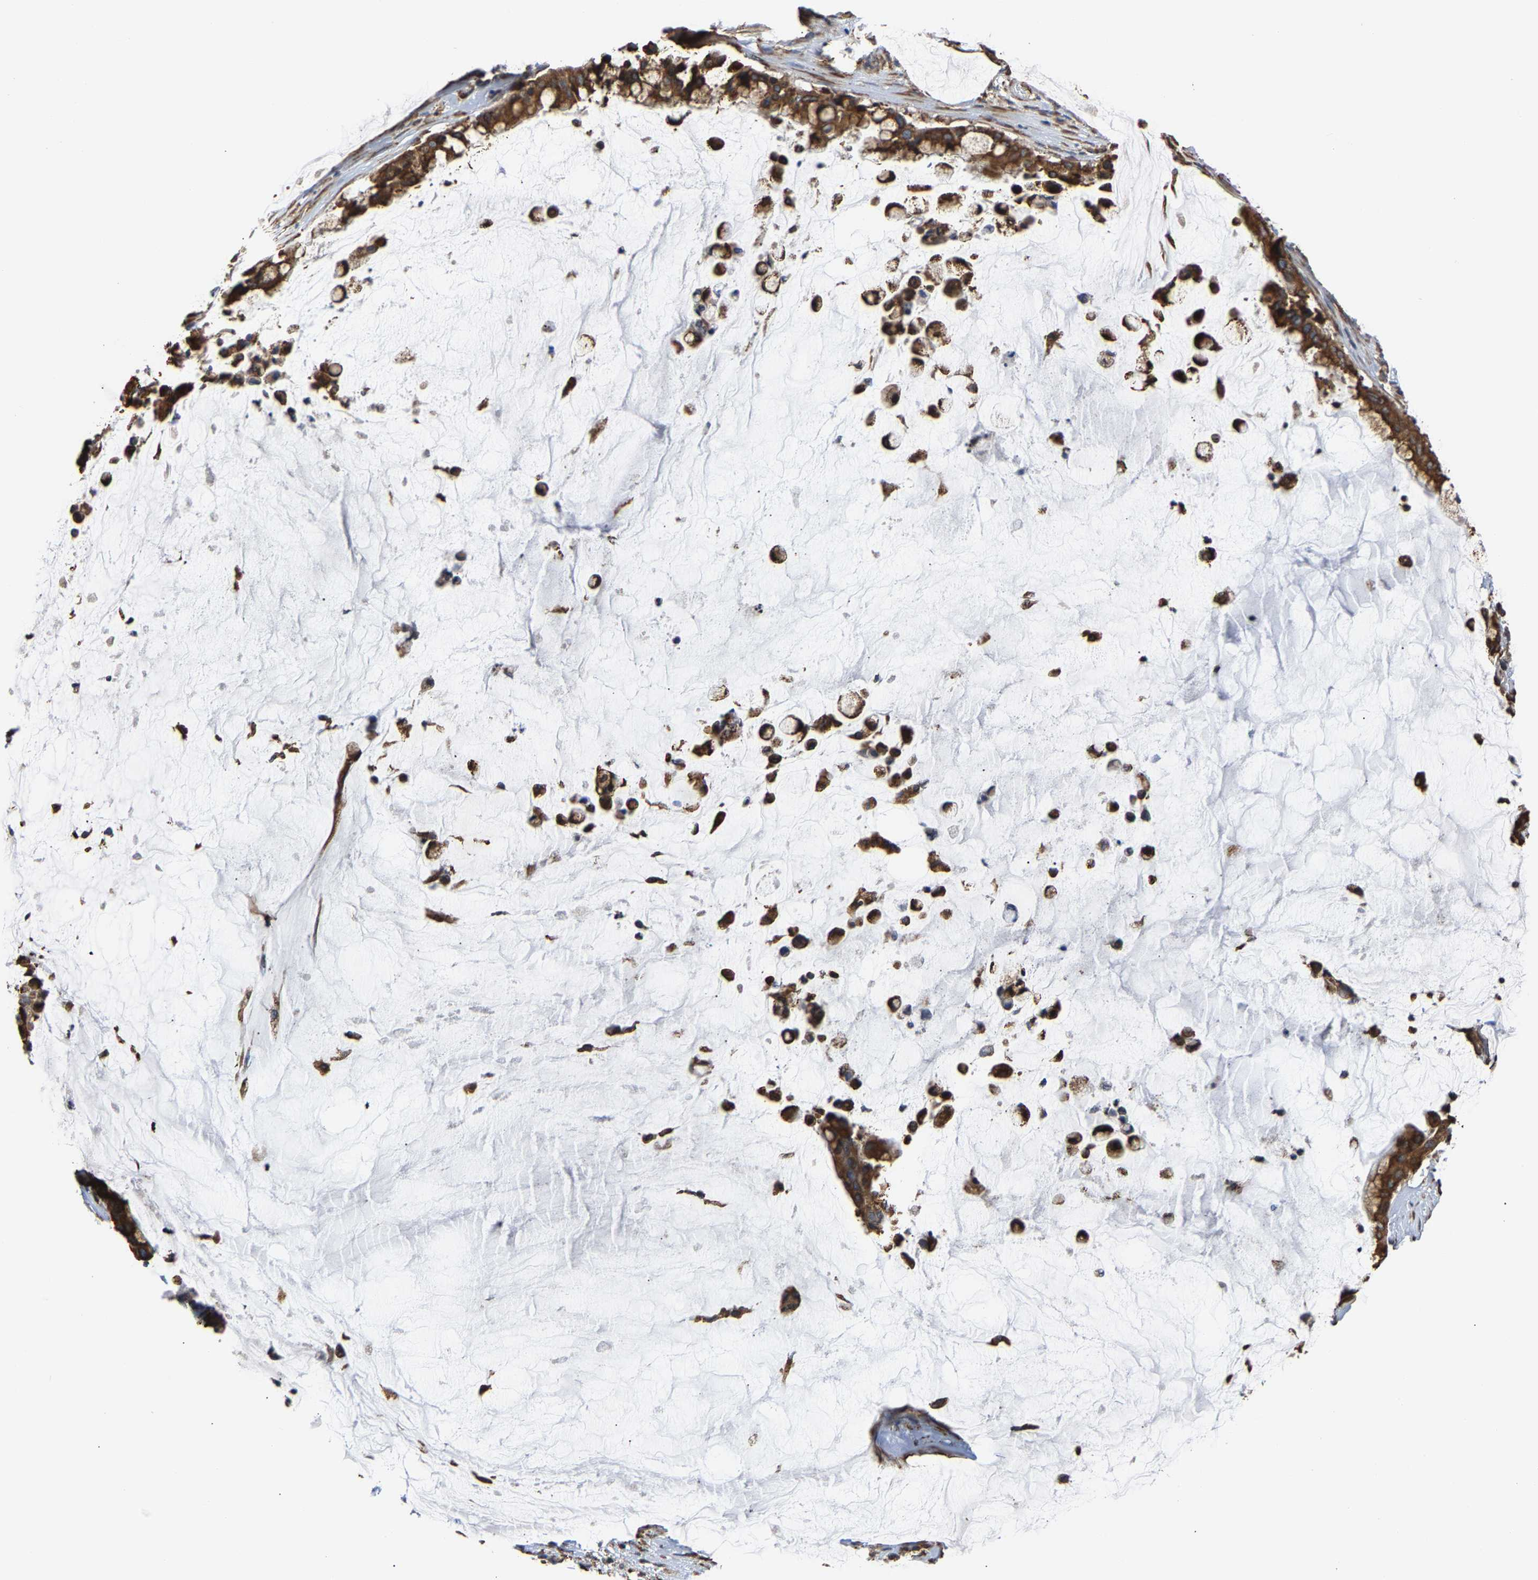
{"staining": {"intensity": "strong", "quantity": ">75%", "location": "cytoplasmic/membranous"}, "tissue": "pancreatic cancer", "cell_type": "Tumor cells", "image_type": "cancer", "snomed": [{"axis": "morphology", "description": "Adenocarcinoma, NOS"}, {"axis": "topography", "description": "Pancreas"}], "caption": "A high amount of strong cytoplasmic/membranous staining is identified in approximately >75% of tumor cells in pancreatic cancer (adenocarcinoma) tissue. (DAB (3,3'-diaminobenzidine) IHC with brightfield microscopy, high magnification).", "gene": "ARAP1", "patient": {"sex": "male", "age": 41}}